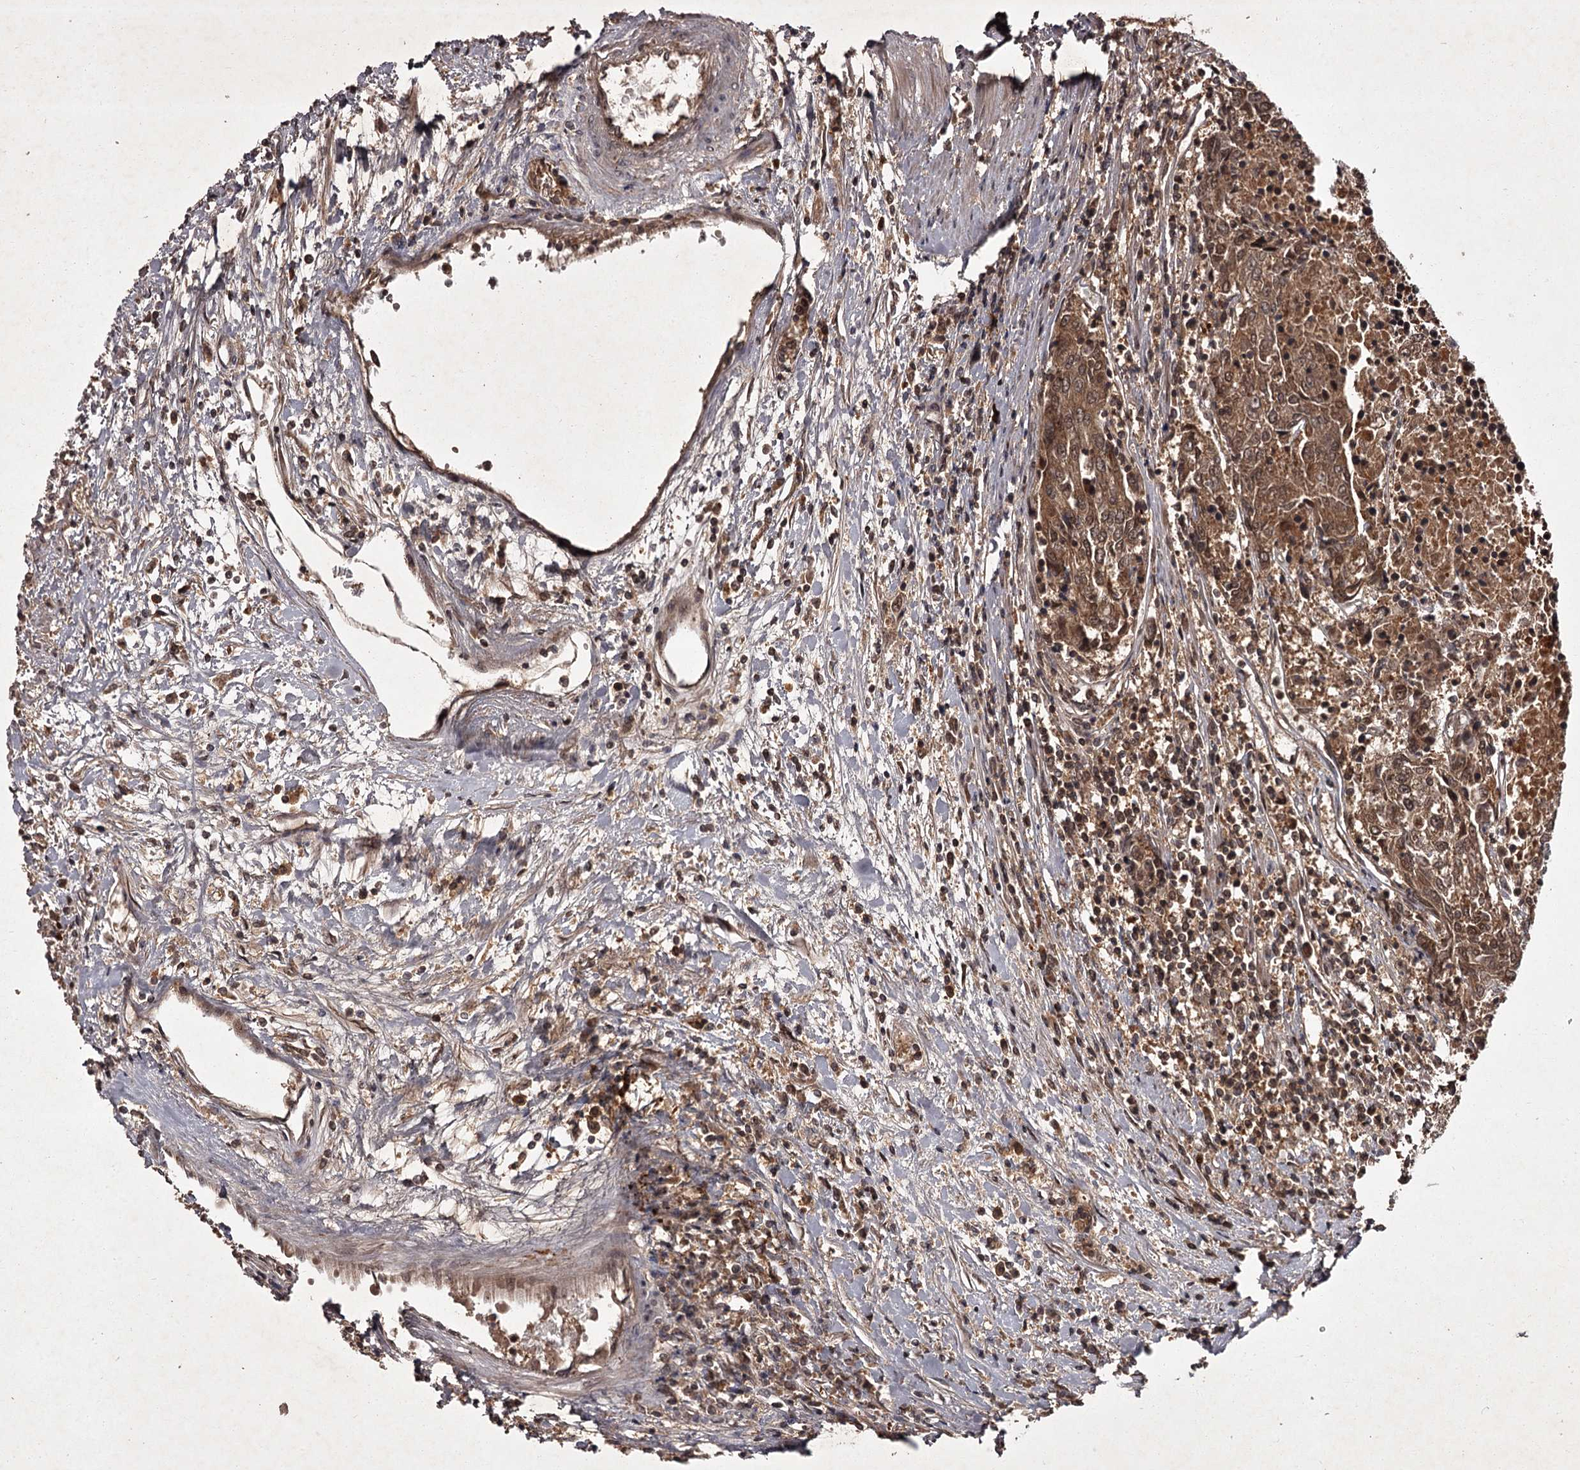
{"staining": {"intensity": "moderate", "quantity": ">75%", "location": "cytoplasmic/membranous"}, "tissue": "urothelial cancer", "cell_type": "Tumor cells", "image_type": "cancer", "snomed": [{"axis": "morphology", "description": "Urothelial carcinoma, High grade"}, {"axis": "topography", "description": "Urinary bladder"}], "caption": "Urothelial cancer stained with a protein marker demonstrates moderate staining in tumor cells.", "gene": "TBC1D23", "patient": {"sex": "female", "age": 85}}